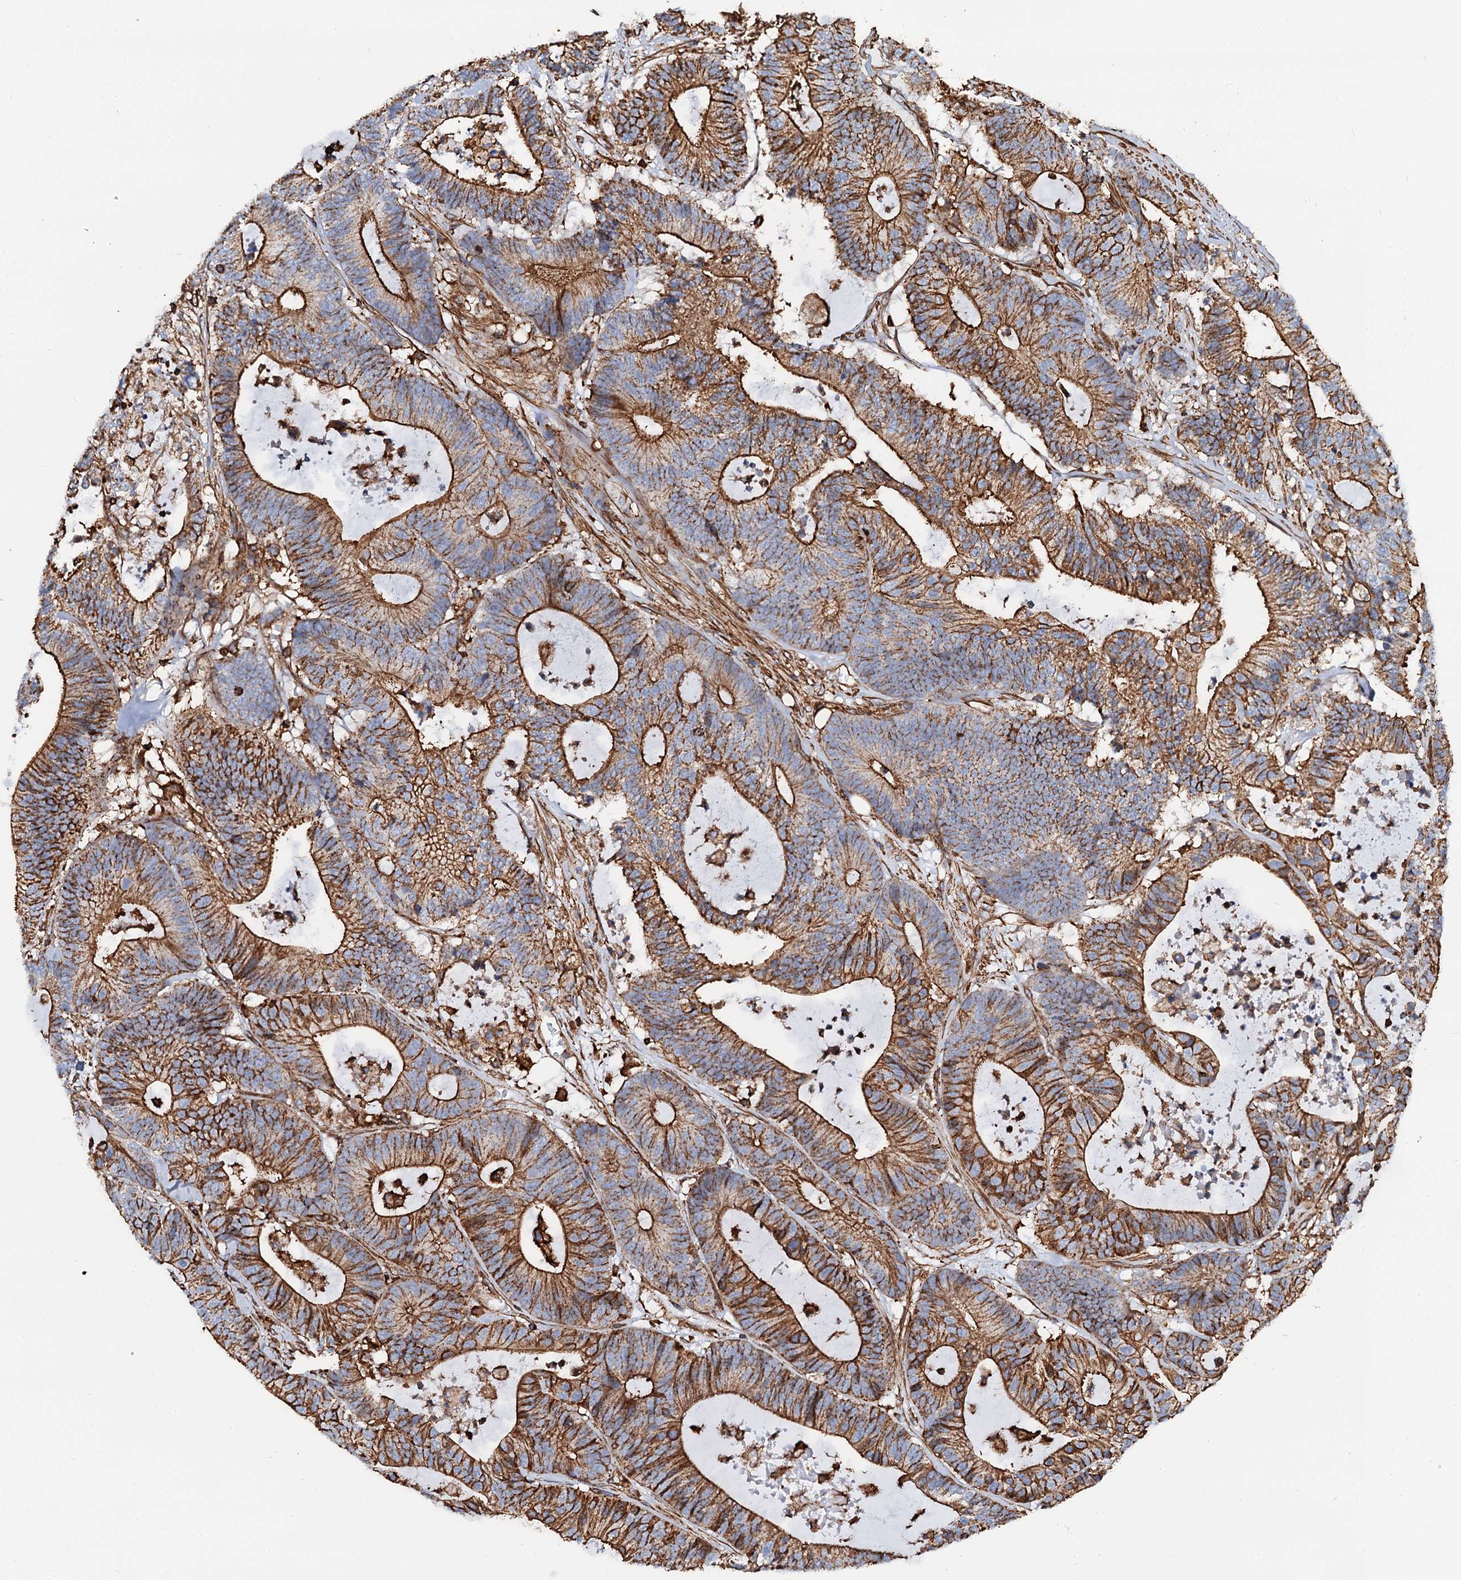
{"staining": {"intensity": "moderate", "quantity": ">75%", "location": "cytoplasmic/membranous"}, "tissue": "colorectal cancer", "cell_type": "Tumor cells", "image_type": "cancer", "snomed": [{"axis": "morphology", "description": "Adenocarcinoma, NOS"}, {"axis": "topography", "description": "Colon"}], "caption": "Tumor cells show medium levels of moderate cytoplasmic/membranous expression in approximately >75% of cells in adenocarcinoma (colorectal).", "gene": "INTS10", "patient": {"sex": "female", "age": 84}}